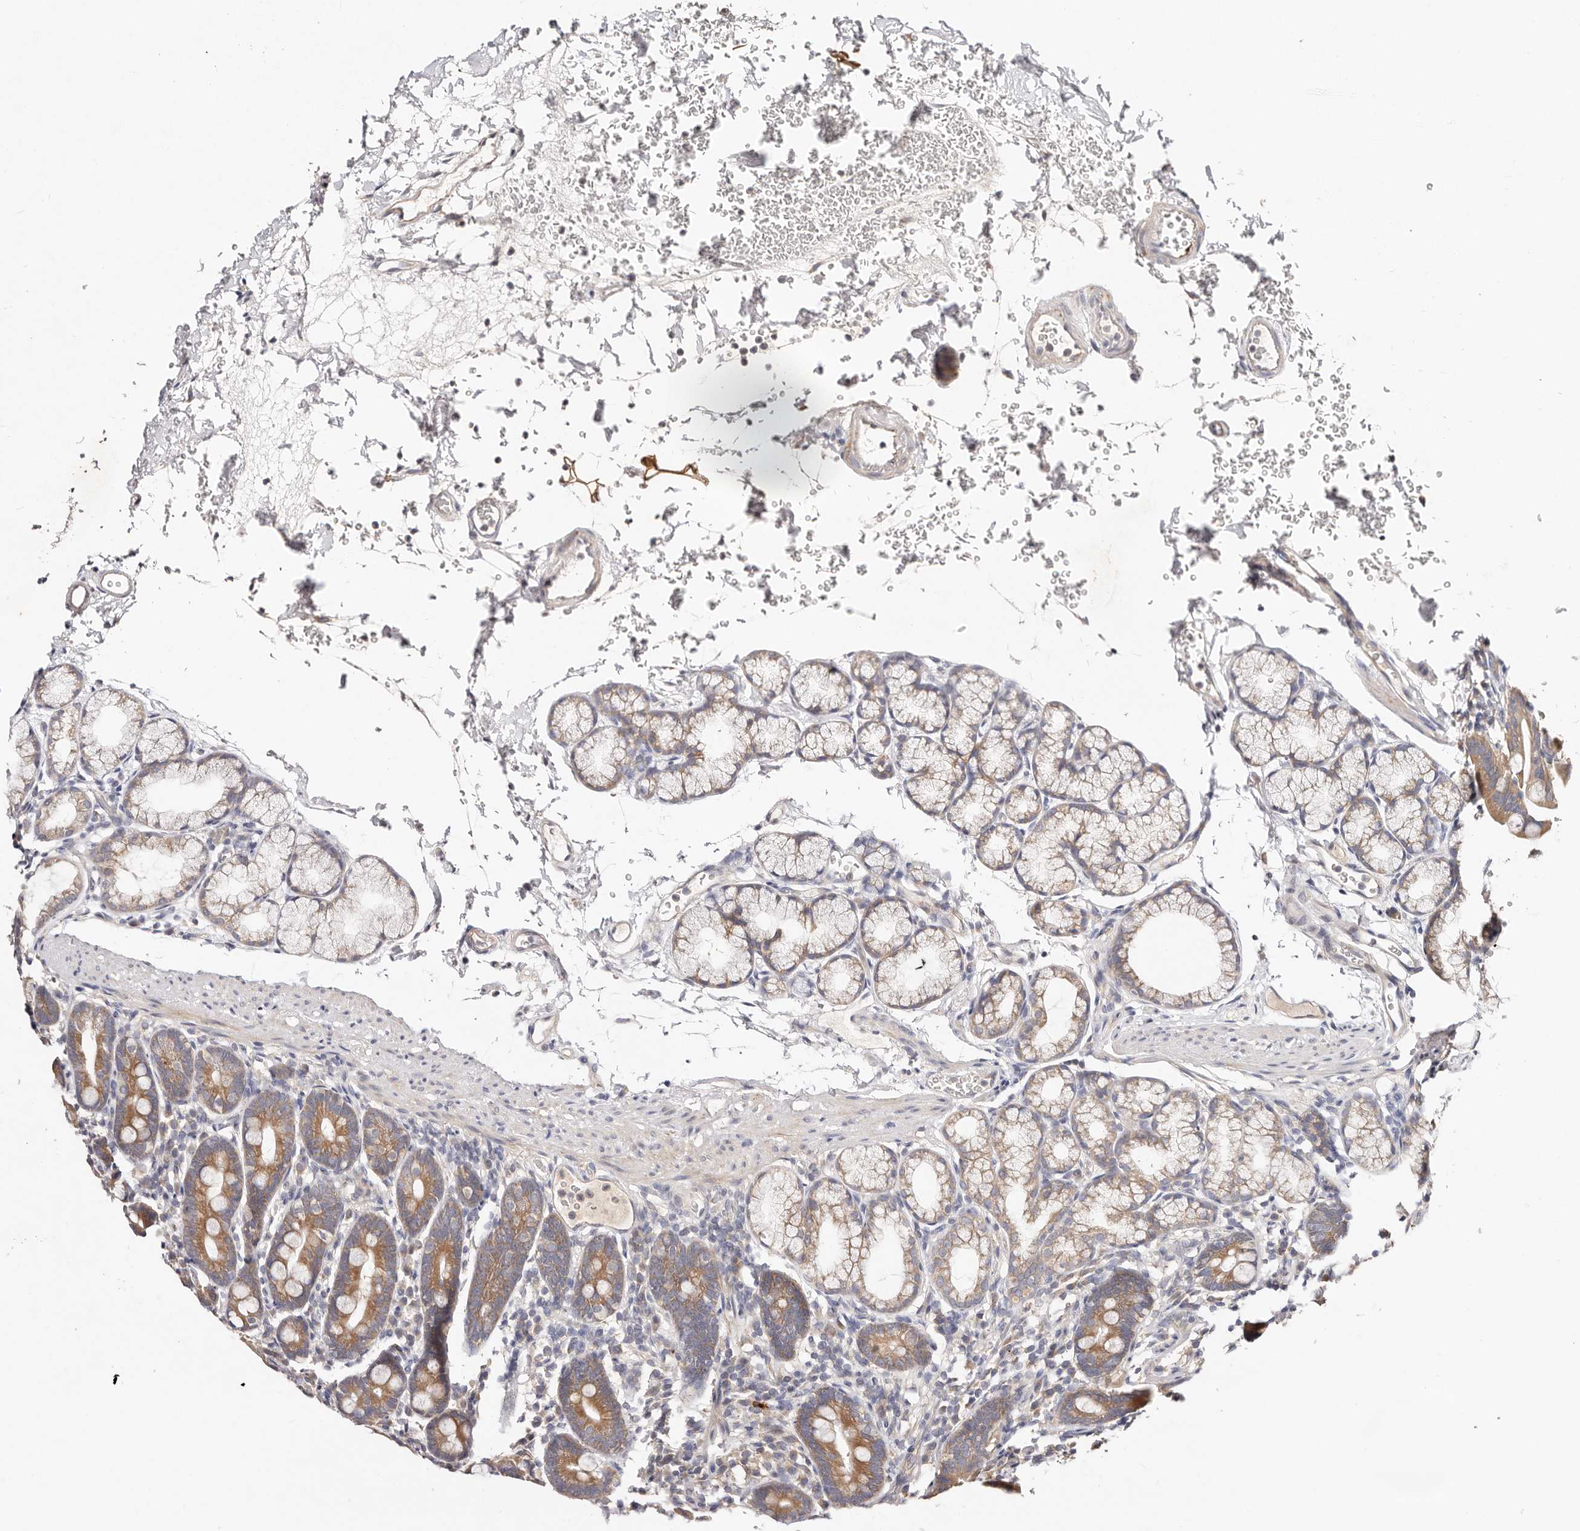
{"staining": {"intensity": "moderate", "quantity": ">75%", "location": "cytoplasmic/membranous"}, "tissue": "duodenum", "cell_type": "Glandular cells", "image_type": "normal", "snomed": [{"axis": "morphology", "description": "Normal tissue, NOS"}, {"axis": "topography", "description": "Duodenum"}], "caption": "Immunohistochemistry (DAB) staining of unremarkable human duodenum reveals moderate cytoplasmic/membranous protein expression in about >75% of glandular cells.", "gene": "VIPAS39", "patient": {"sex": "male", "age": 54}}